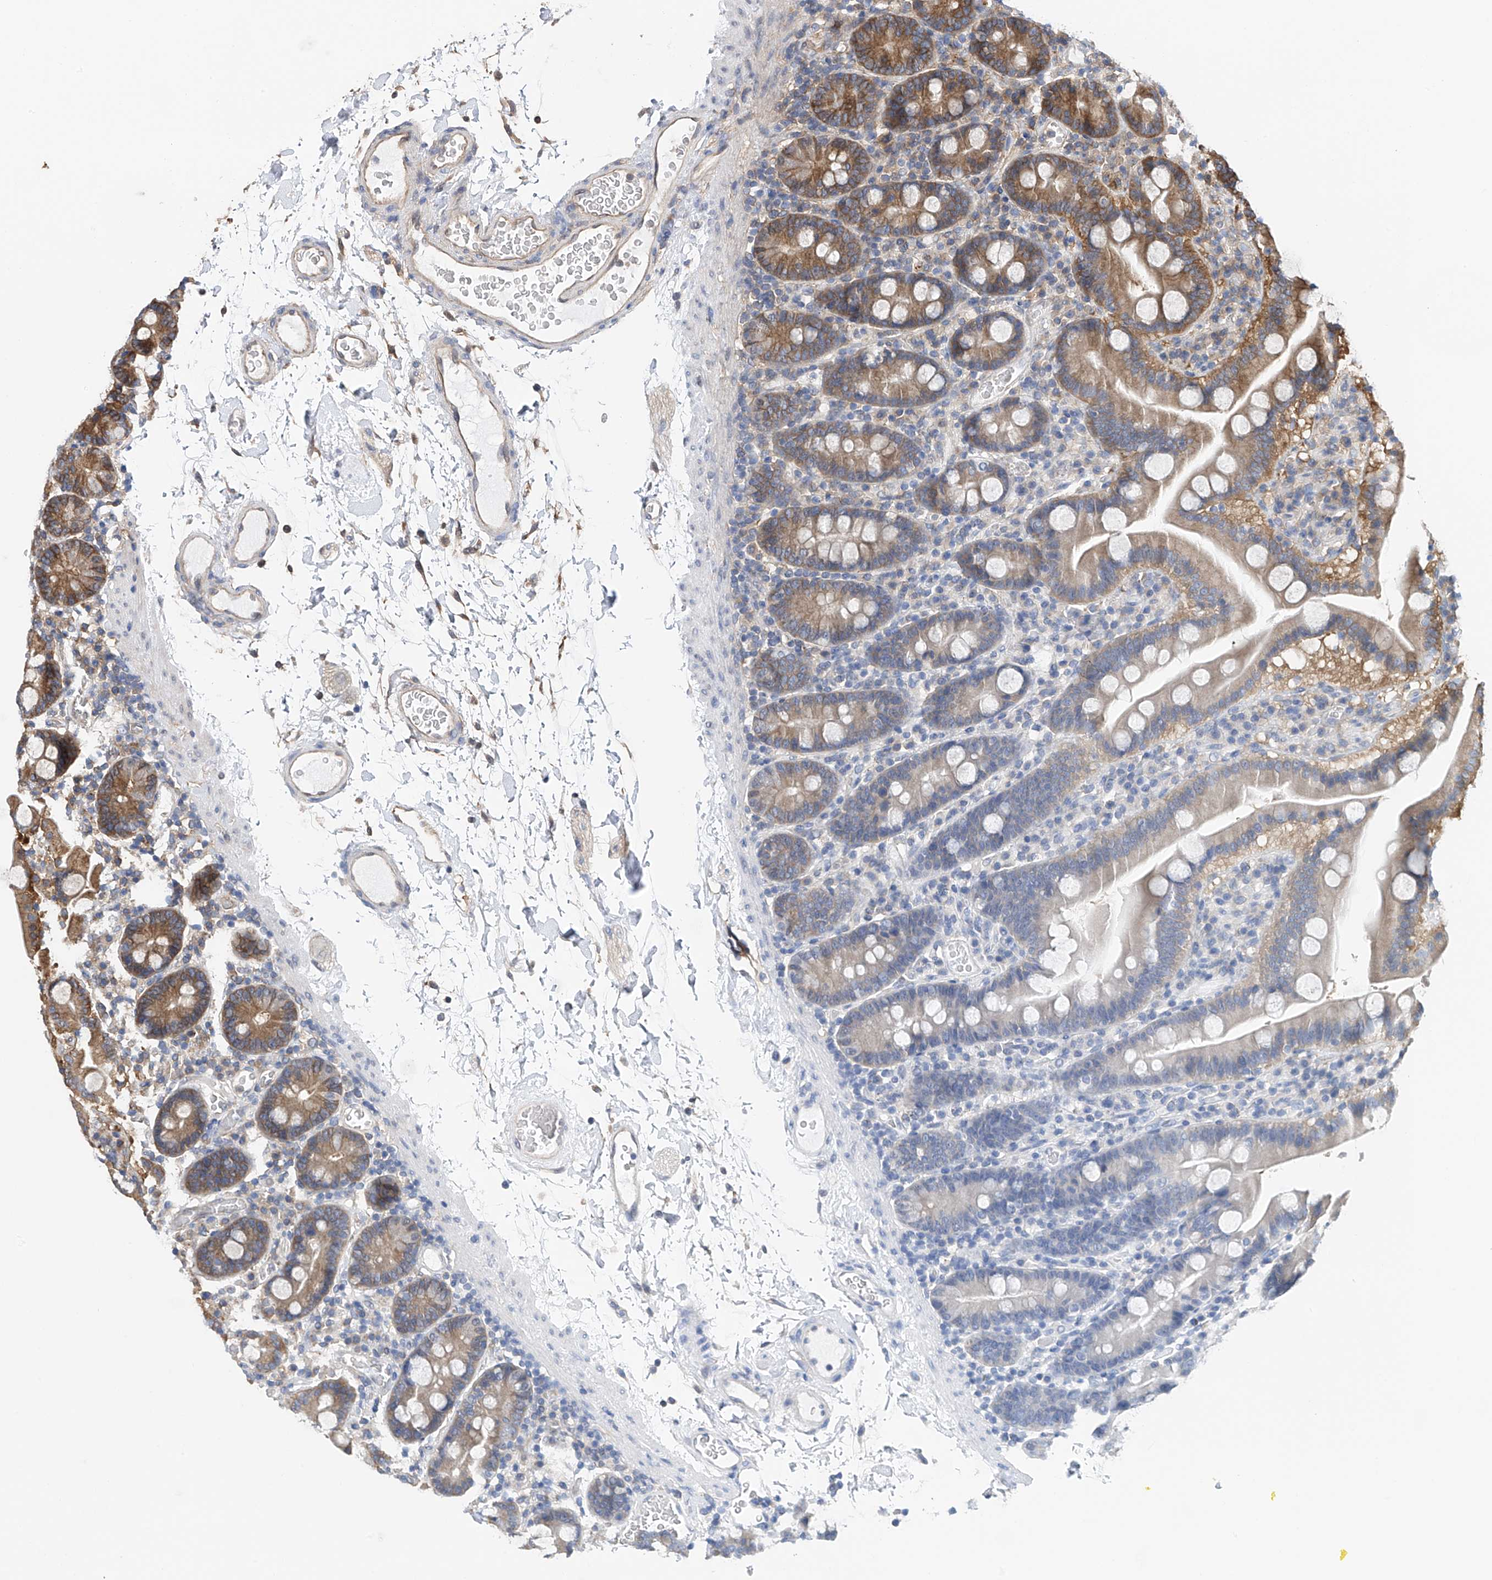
{"staining": {"intensity": "moderate", "quantity": ">75%", "location": "cytoplasmic/membranous"}, "tissue": "duodenum", "cell_type": "Glandular cells", "image_type": "normal", "snomed": [{"axis": "morphology", "description": "Normal tissue, NOS"}, {"axis": "topography", "description": "Duodenum"}], "caption": "Immunohistochemistry (DAB (3,3'-diaminobenzidine)) staining of benign duodenum exhibits moderate cytoplasmic/membranous protein positivity in approximately >75% of glandular cells. The staining is performed using DAB (3,3'-diaminobenzidine) brown chromogen to label protein expression. The nuclei are counter-stained blue using hematoxylin.", "gene": "CHPF", "patient": {"sex": "male", "age": 55}}